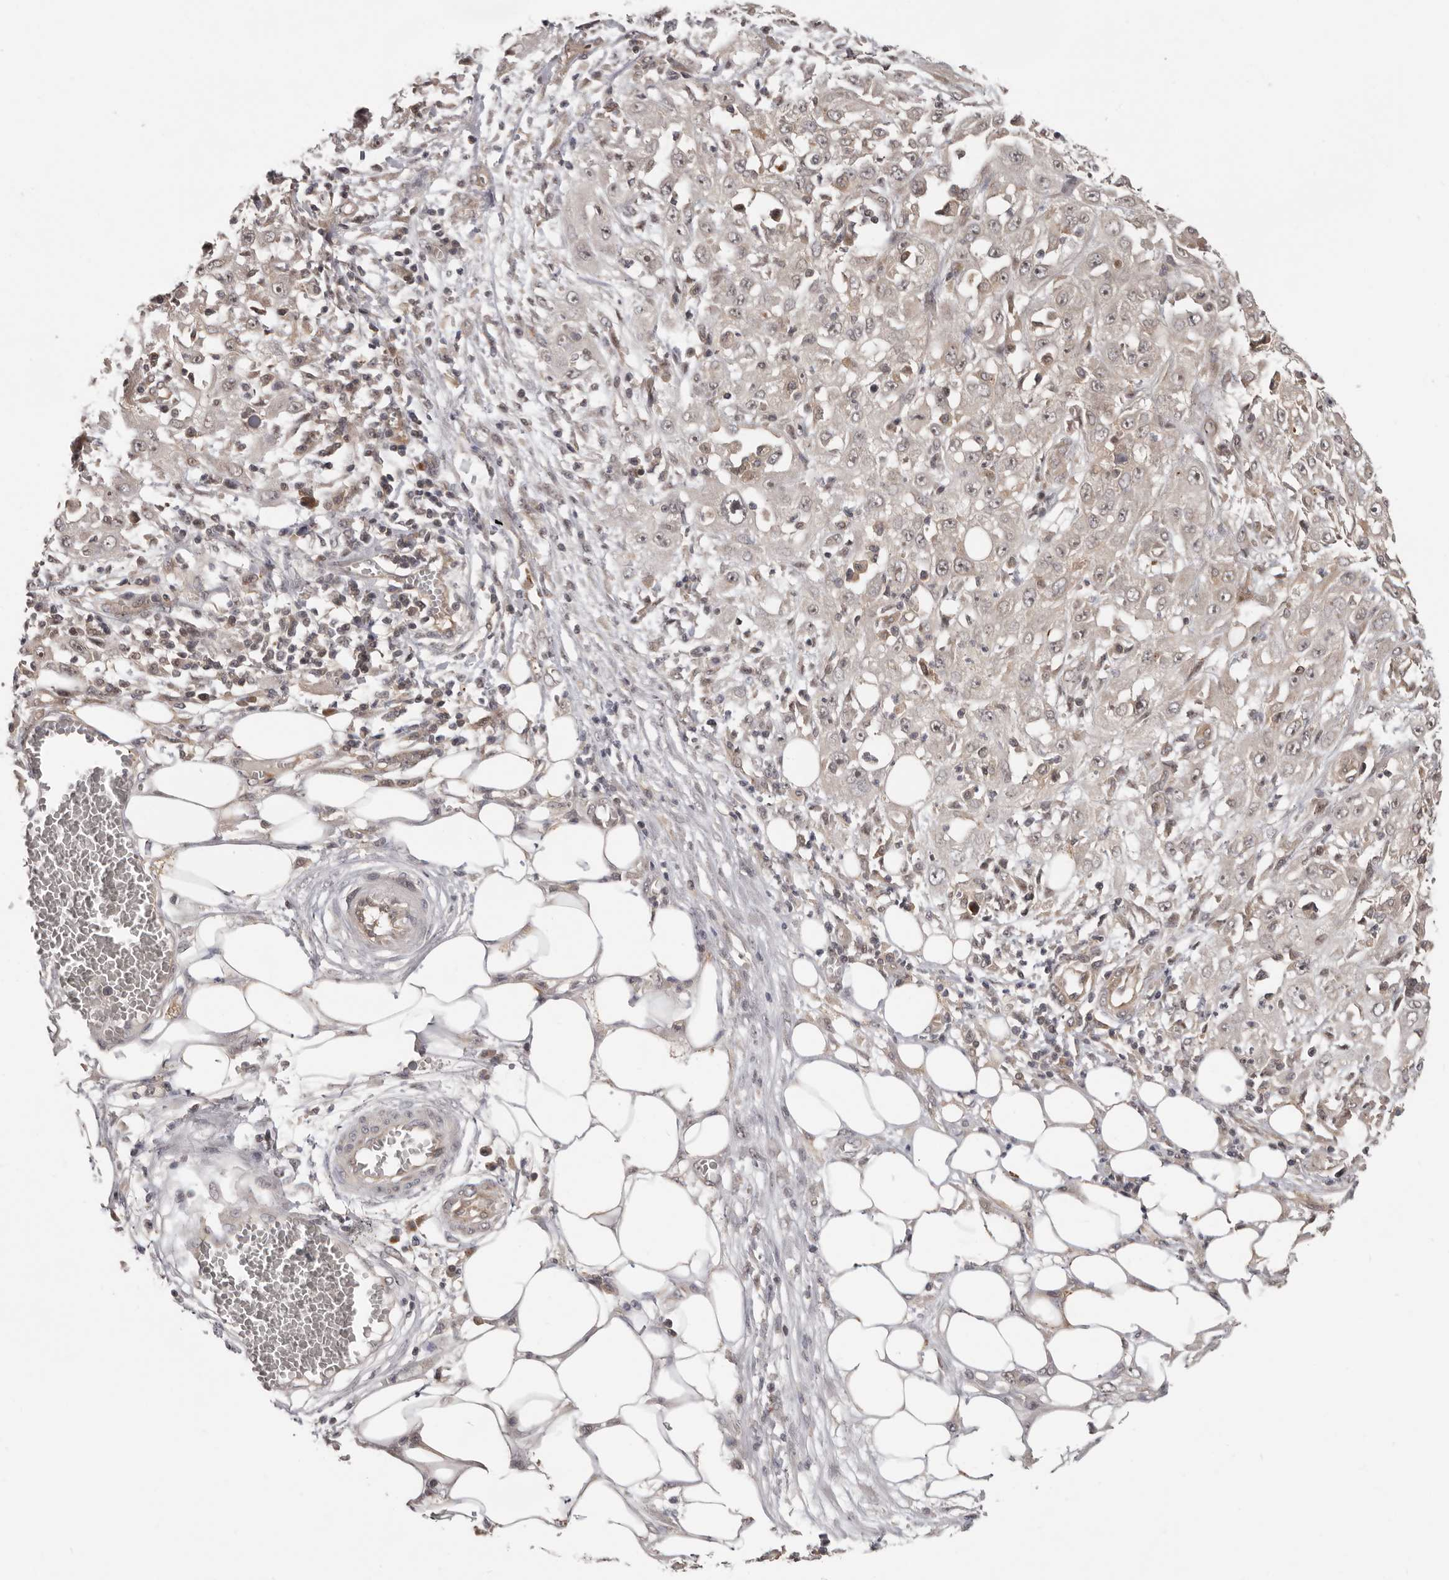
{"staining": {"intensity": "weak", "quantity": "25%-75%", "location": "cytoplasmic/membranous"}, "tissue": "skin cancer", "cell_type": "Tumor cells", "image_type": "cancer", "snomed": [{"axis": "morphology", "description": "Squamous cell carcinoma, NOS"}, {"axis": "morphology", "description": "Squamous cell carcinoma, metastatic, NOS"}, {"axis": "topography", "description": "Skin"}, {"axis": "topography", "description": "Lymph node"}], "caption": "High-magnification brightfield microscopy of skin metastatic squamous cell carcinoma stained with DAB (3,3'-diaminobenzidine) (brown) and counterstained with hematoxylin (blue). tumor cells exhibit weak cytoplasmic/membranous staining is identified in about25%-75% of cells.", "gene": "BAD", "patient": {"sex": "male", "age": 75}}